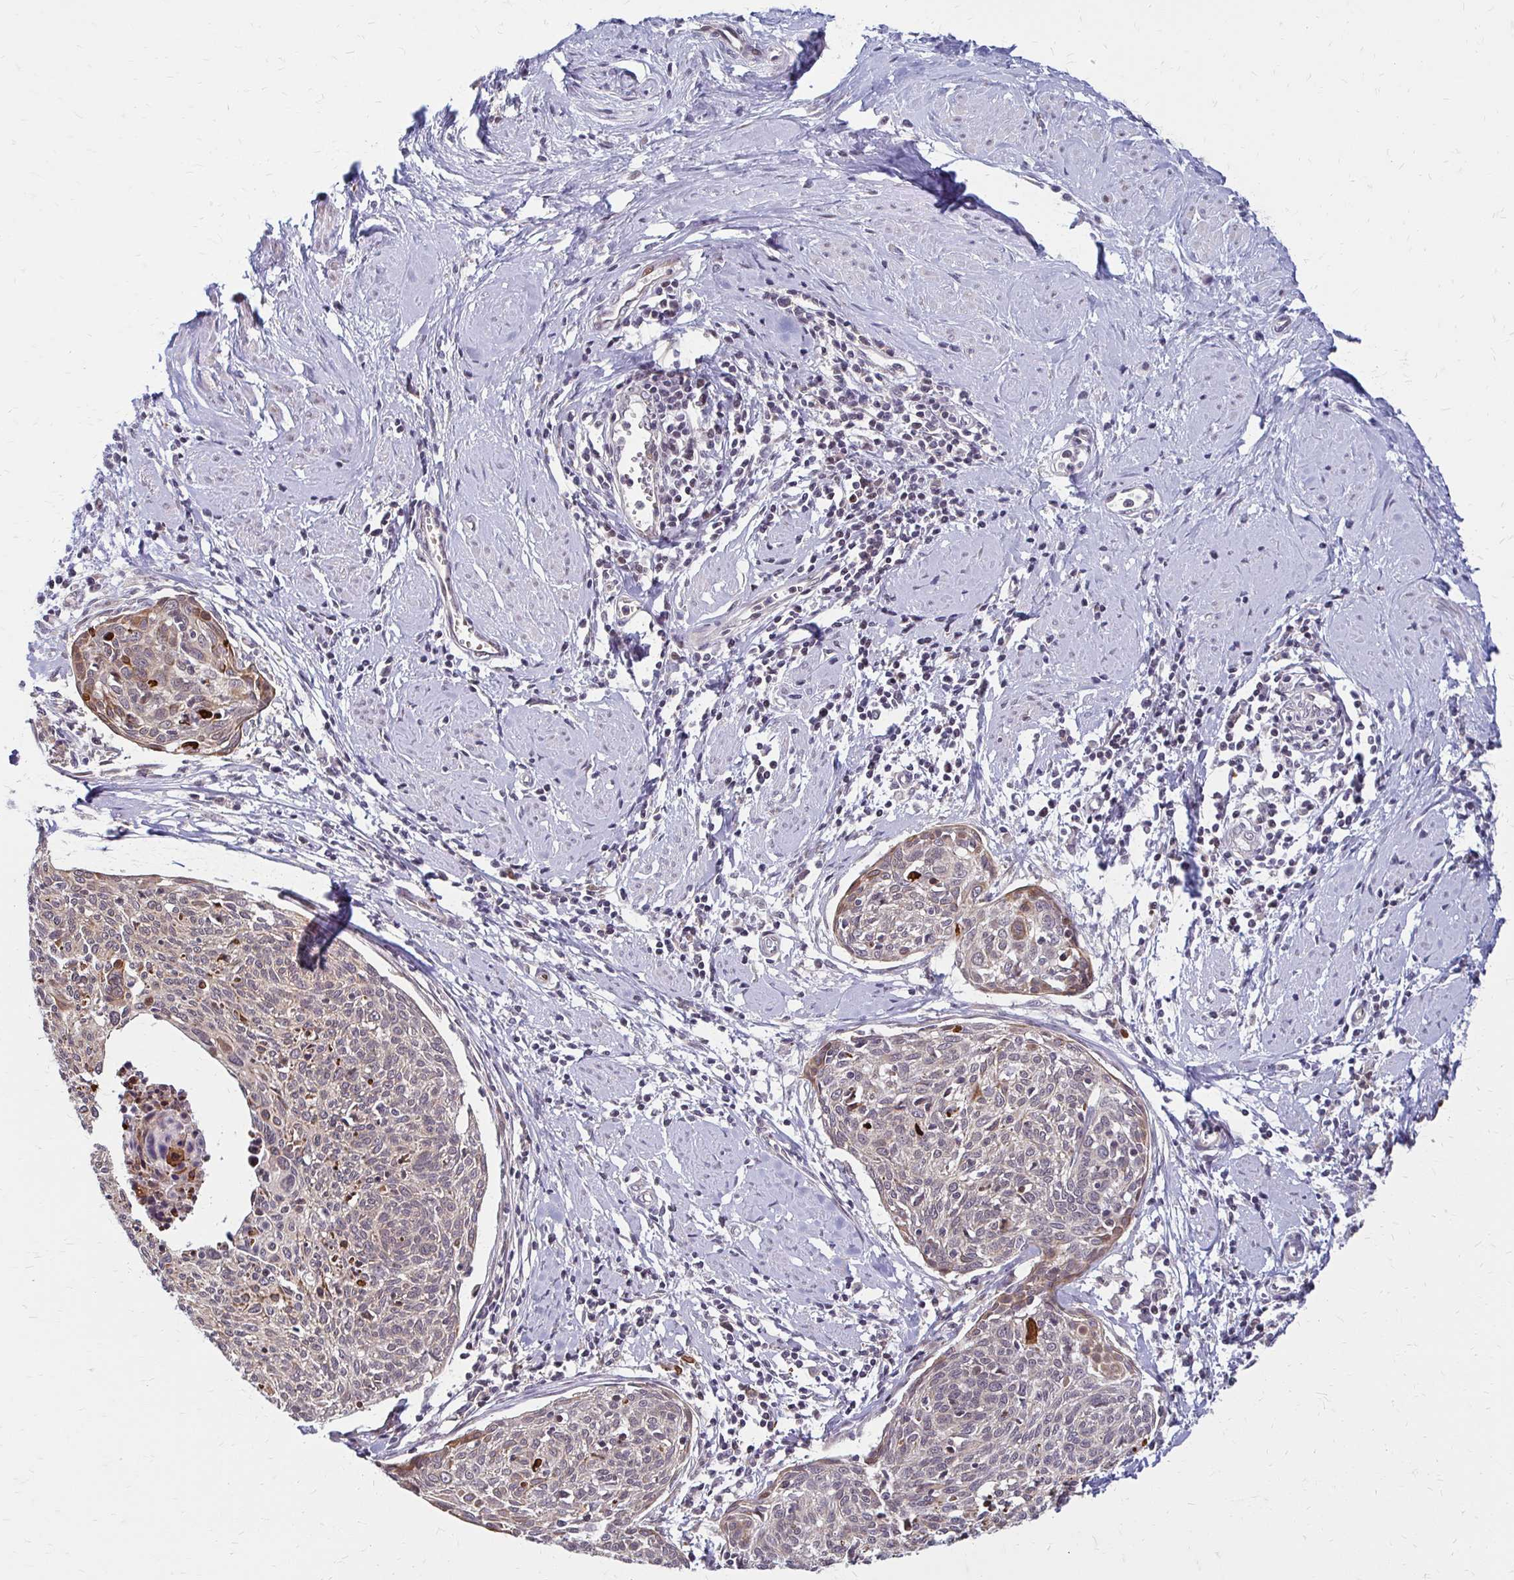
{"staining": {"intensity": "weak", "quantity": "25%-75%", "location": "cytoplasmic/membranous,nuclear"}, "tissue": "cervical cancer", "cell_type": "Tumor cells", "image_type": "cancer", "snomed": [{"axis": "morphology", "description": "Squamous cell carcinoma, NOS"}, {"axis": "topography", "description": "Cervix"}], "caption": "Weak cytoplasmic/membranous and nuclear expression is present in approximately 25%-75% of tumor cells in cervical squamous cell carcinoma.", "gene": "TRIR", "patient": {"sex": "female", "age": 49}}